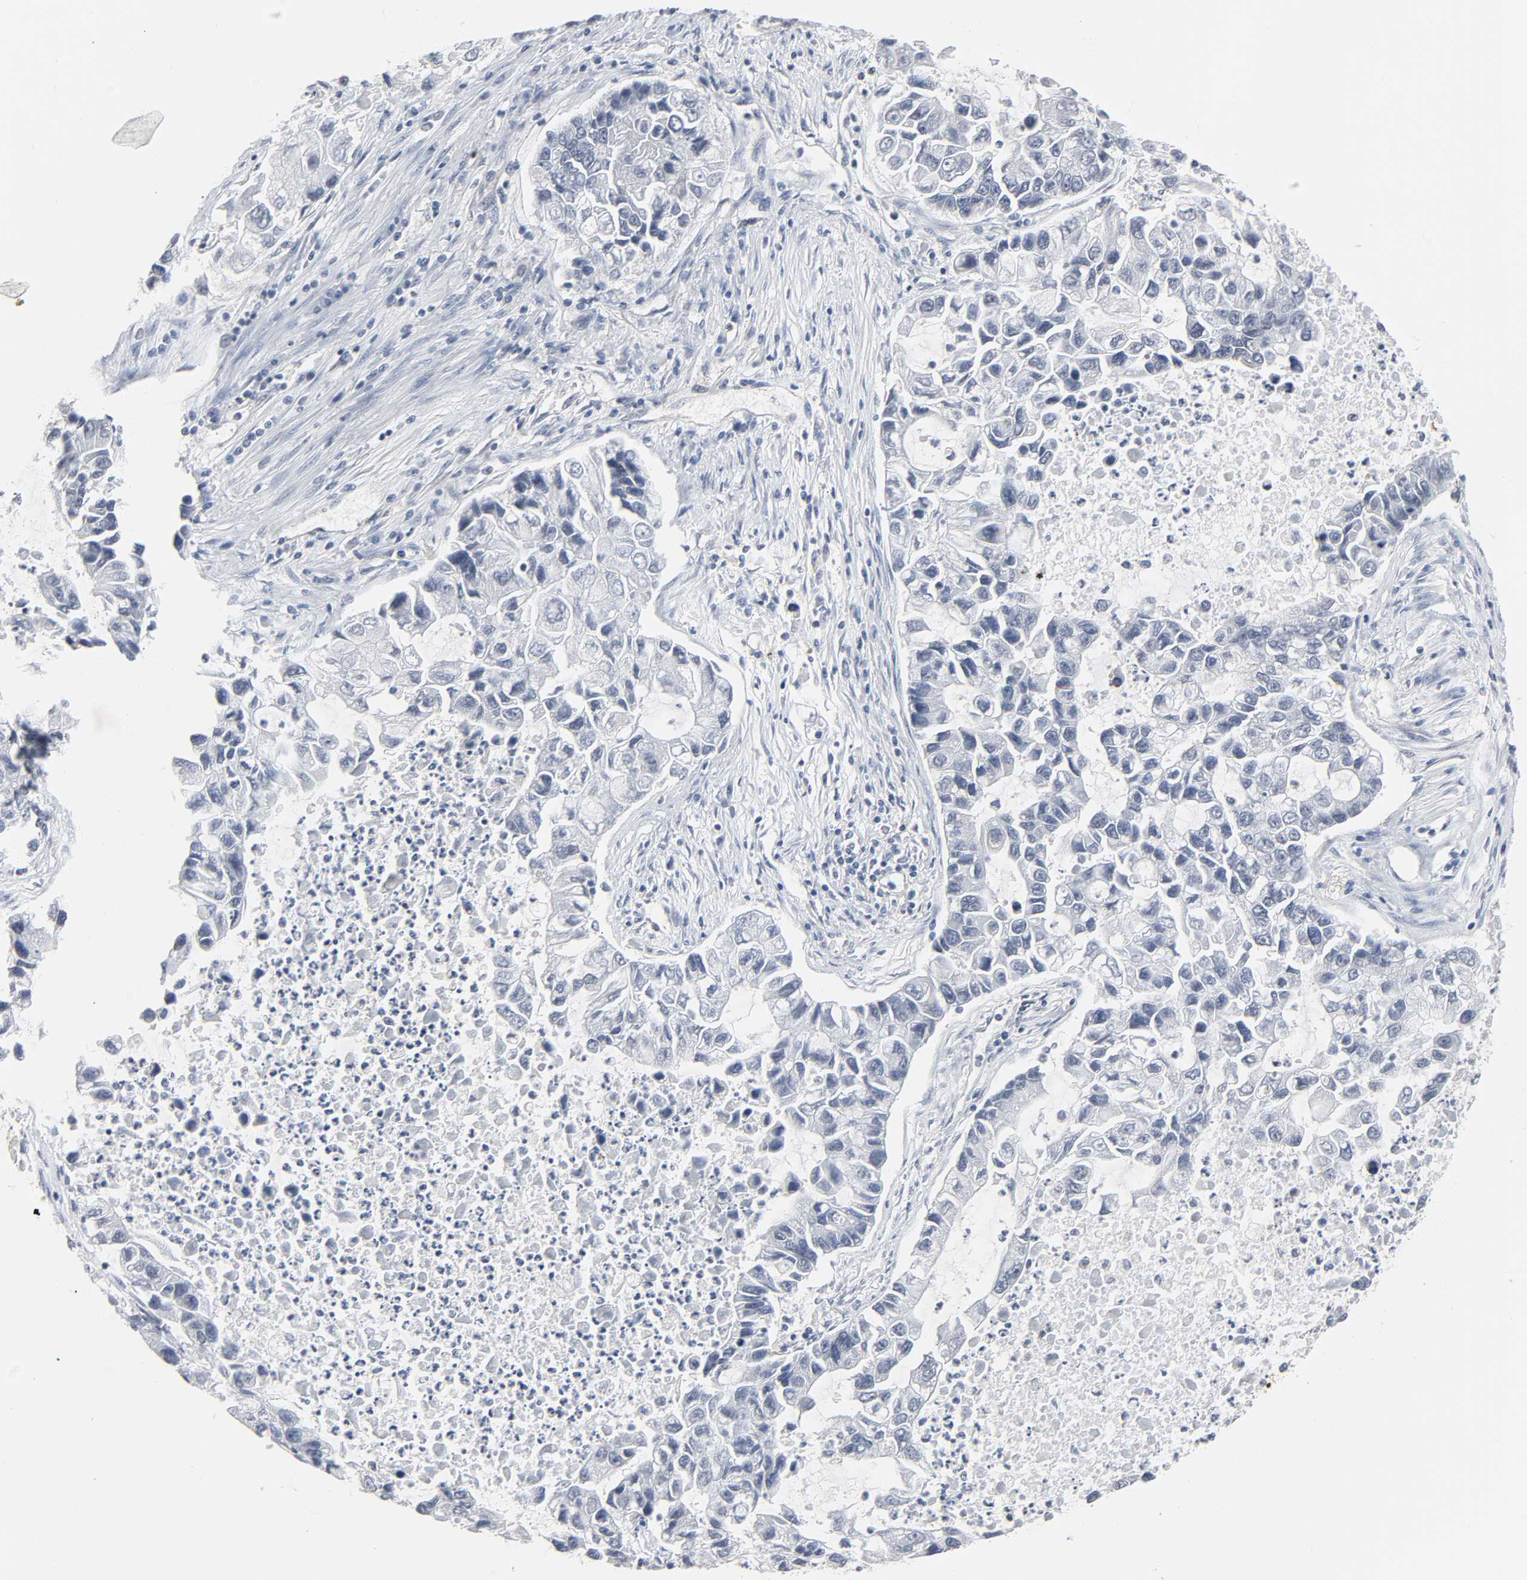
{"staining": {"intensity": "negative", "quantity": "none", "location": "none"}, "tissue": "lung cancer", "cell_type": "Tumor cells", "image_type": "cancer", "snomed": [{"axis": "morphology", "description": "Adenocarcinoma, NOS"}, {"axis": "topography", "description": "Lung"}], "caption": "Protein analysis of lung cancer (adenocarcinoma) exhibits no significant positivity in tumor cells.", "gene": "DDX10", "patient": {"sex": "female", "age": 51}}